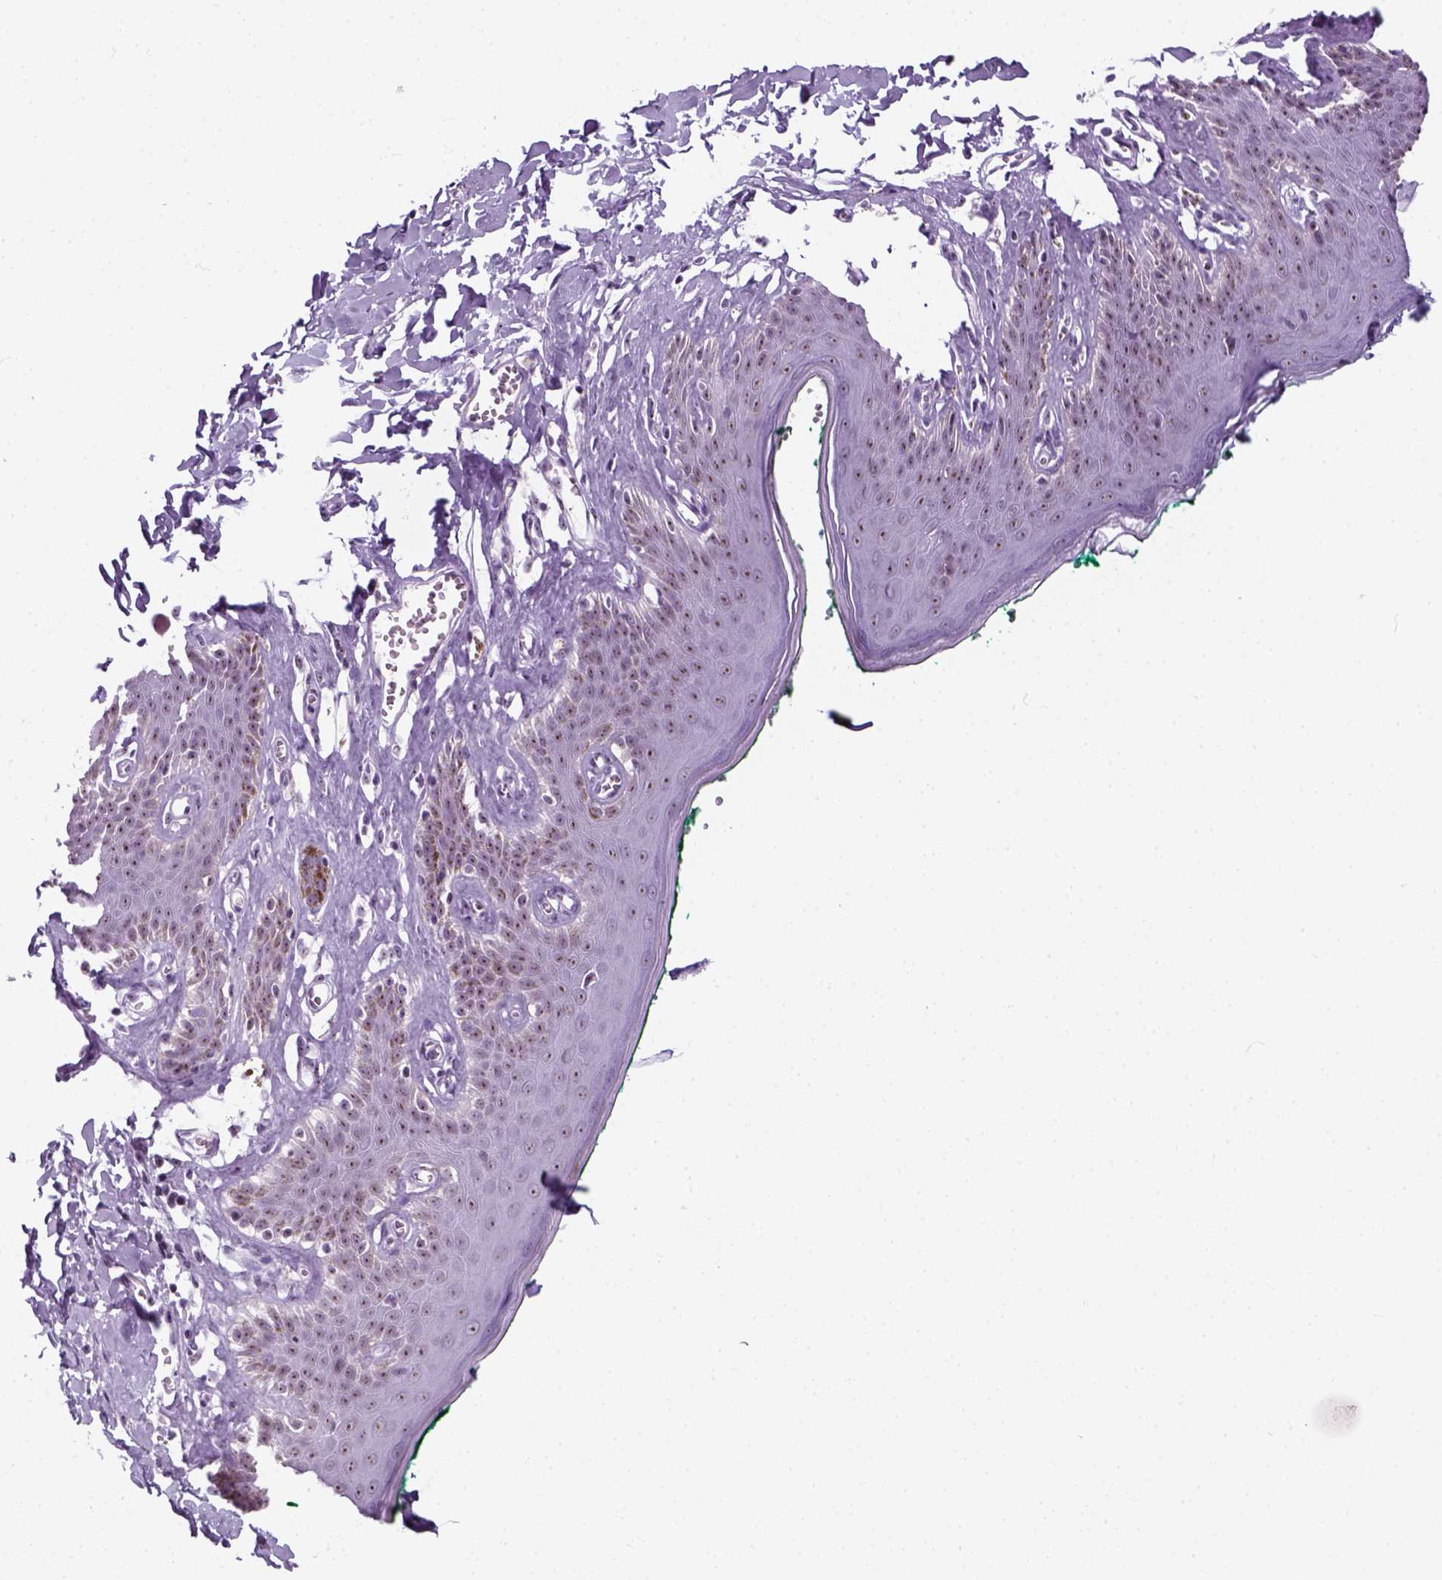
{"staining": {"intensity": "moderate", "quantity": "25%-75%", "location": "nuclear"}, "tissue": "skin", "cell_type": "Epidermal cells", "image_type": "normal", "snomed": [{"axis": "morphology", "description": "Normal tissue, NOS"}, {"axis": "topography", "description": "Vulva"}, {"axis": "topography", "description": "Peripheral nerve tissue"}], "caption": "Immunohistochemistry (IHC) photomicrograph of benign skin: human skin stained using IHC exhibits medium levels of moderate protein expression localized specifically in the nuclear of epidermal cells, appearing as a nuclear brown color.", "gene": "ZNF865", "patient": {"sex": "female", "age": 66}}